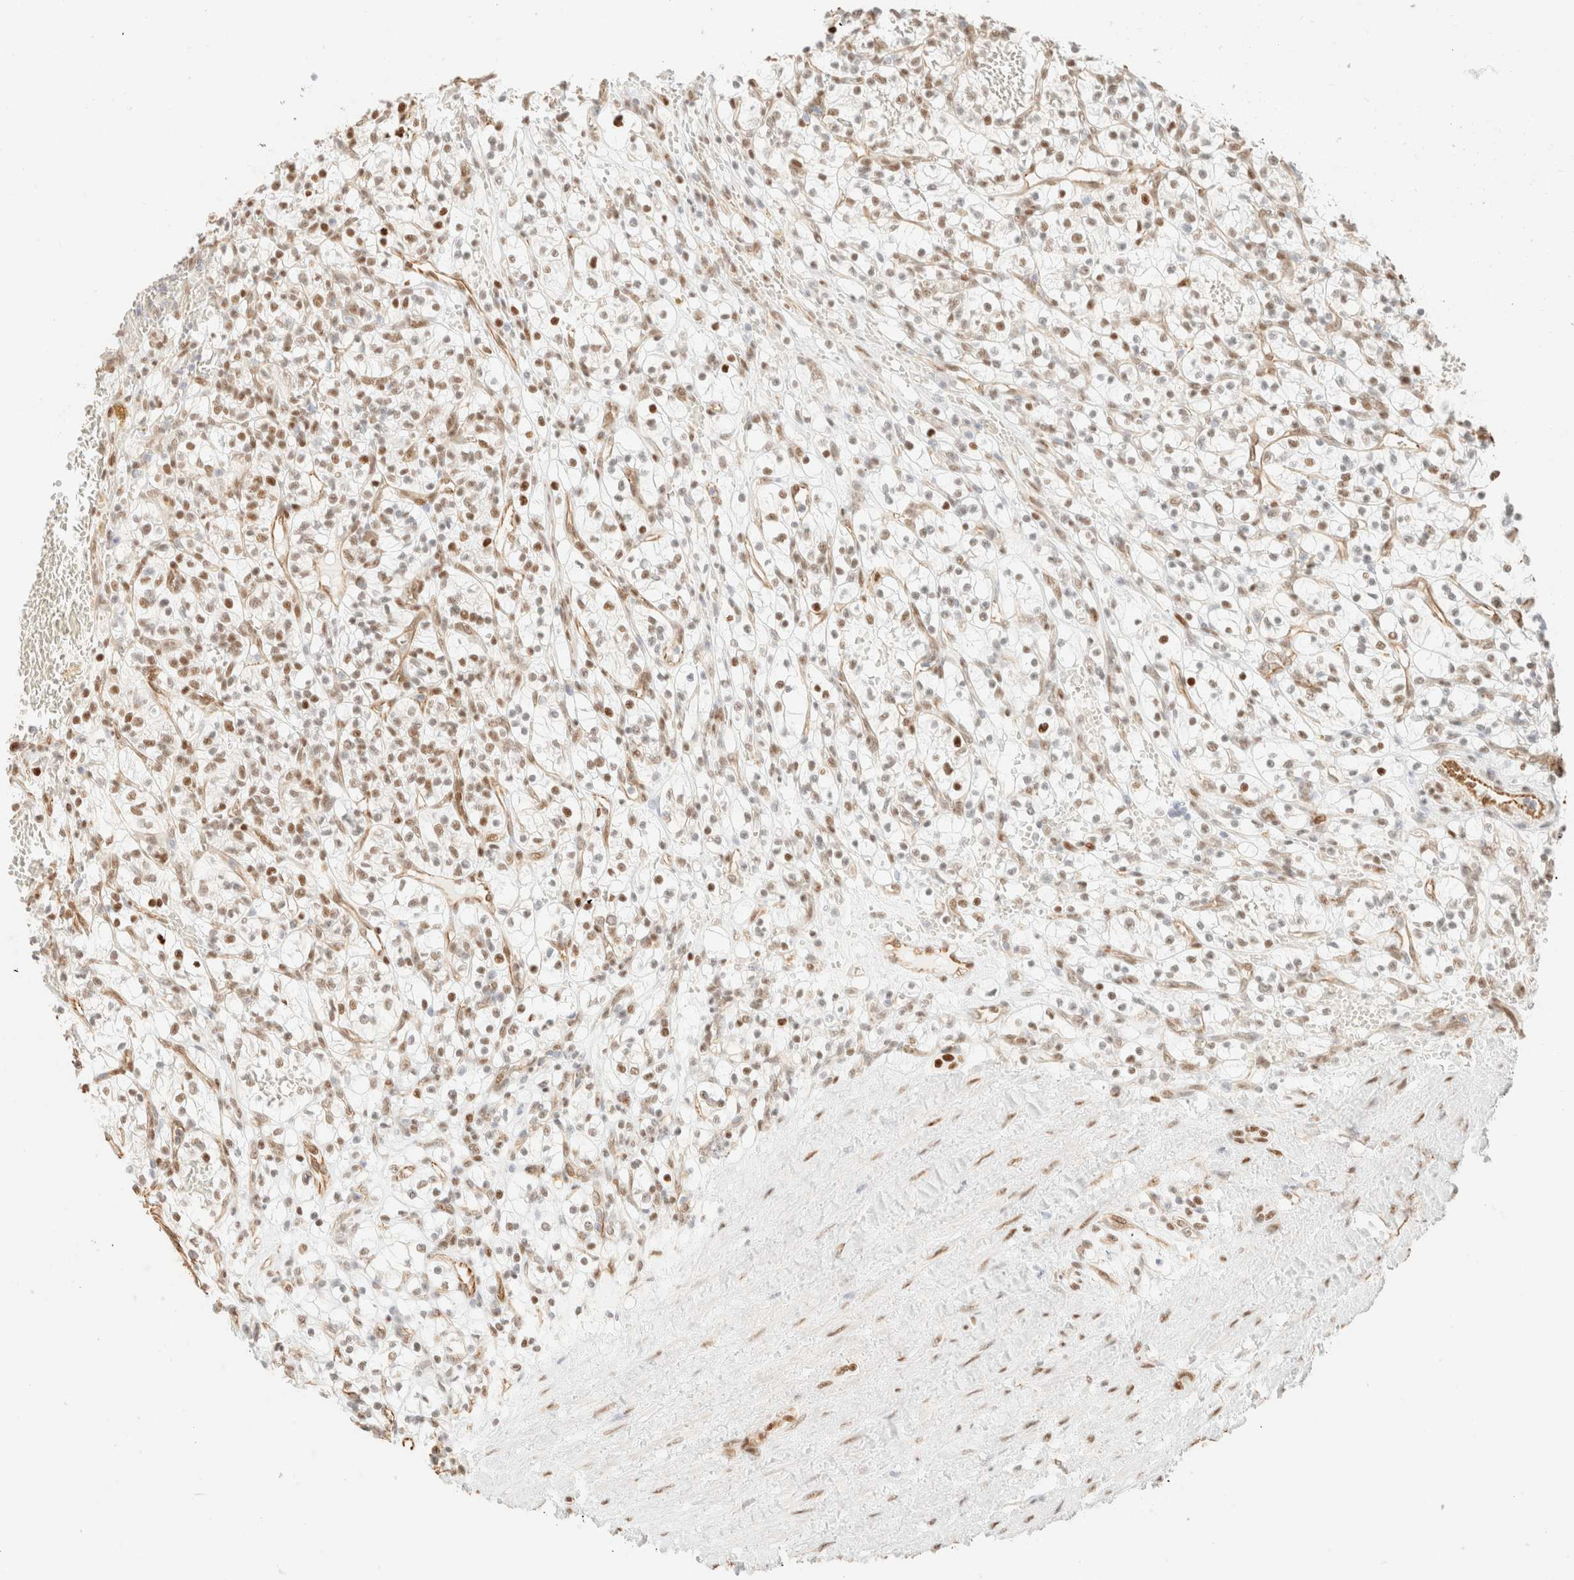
{"staining": {"intensity": "moderate", "quantity": ">75%", "location": "nuclear"}, "tissue": "renal cancer", "cell_type": "Tumor cells", "image_type": "cancer", "snomed": [{"axis": "morphology", "description": "Adenocarcinoma, NOS"}, {"axis": "topography", "description": "Kidney"}], "caption": "Adenocarcinoma (renal) was stained to show a protein in brown. There is medium levels of moderate nuclear staining in approximately >75% of tumor cells. Using DAB (brown) and hematoxylin (blue) stains, captured at high magnification using brightfield microscopy.", "gene": "ZSCAN18", "patient": {"sex": "female", "age": 57}}